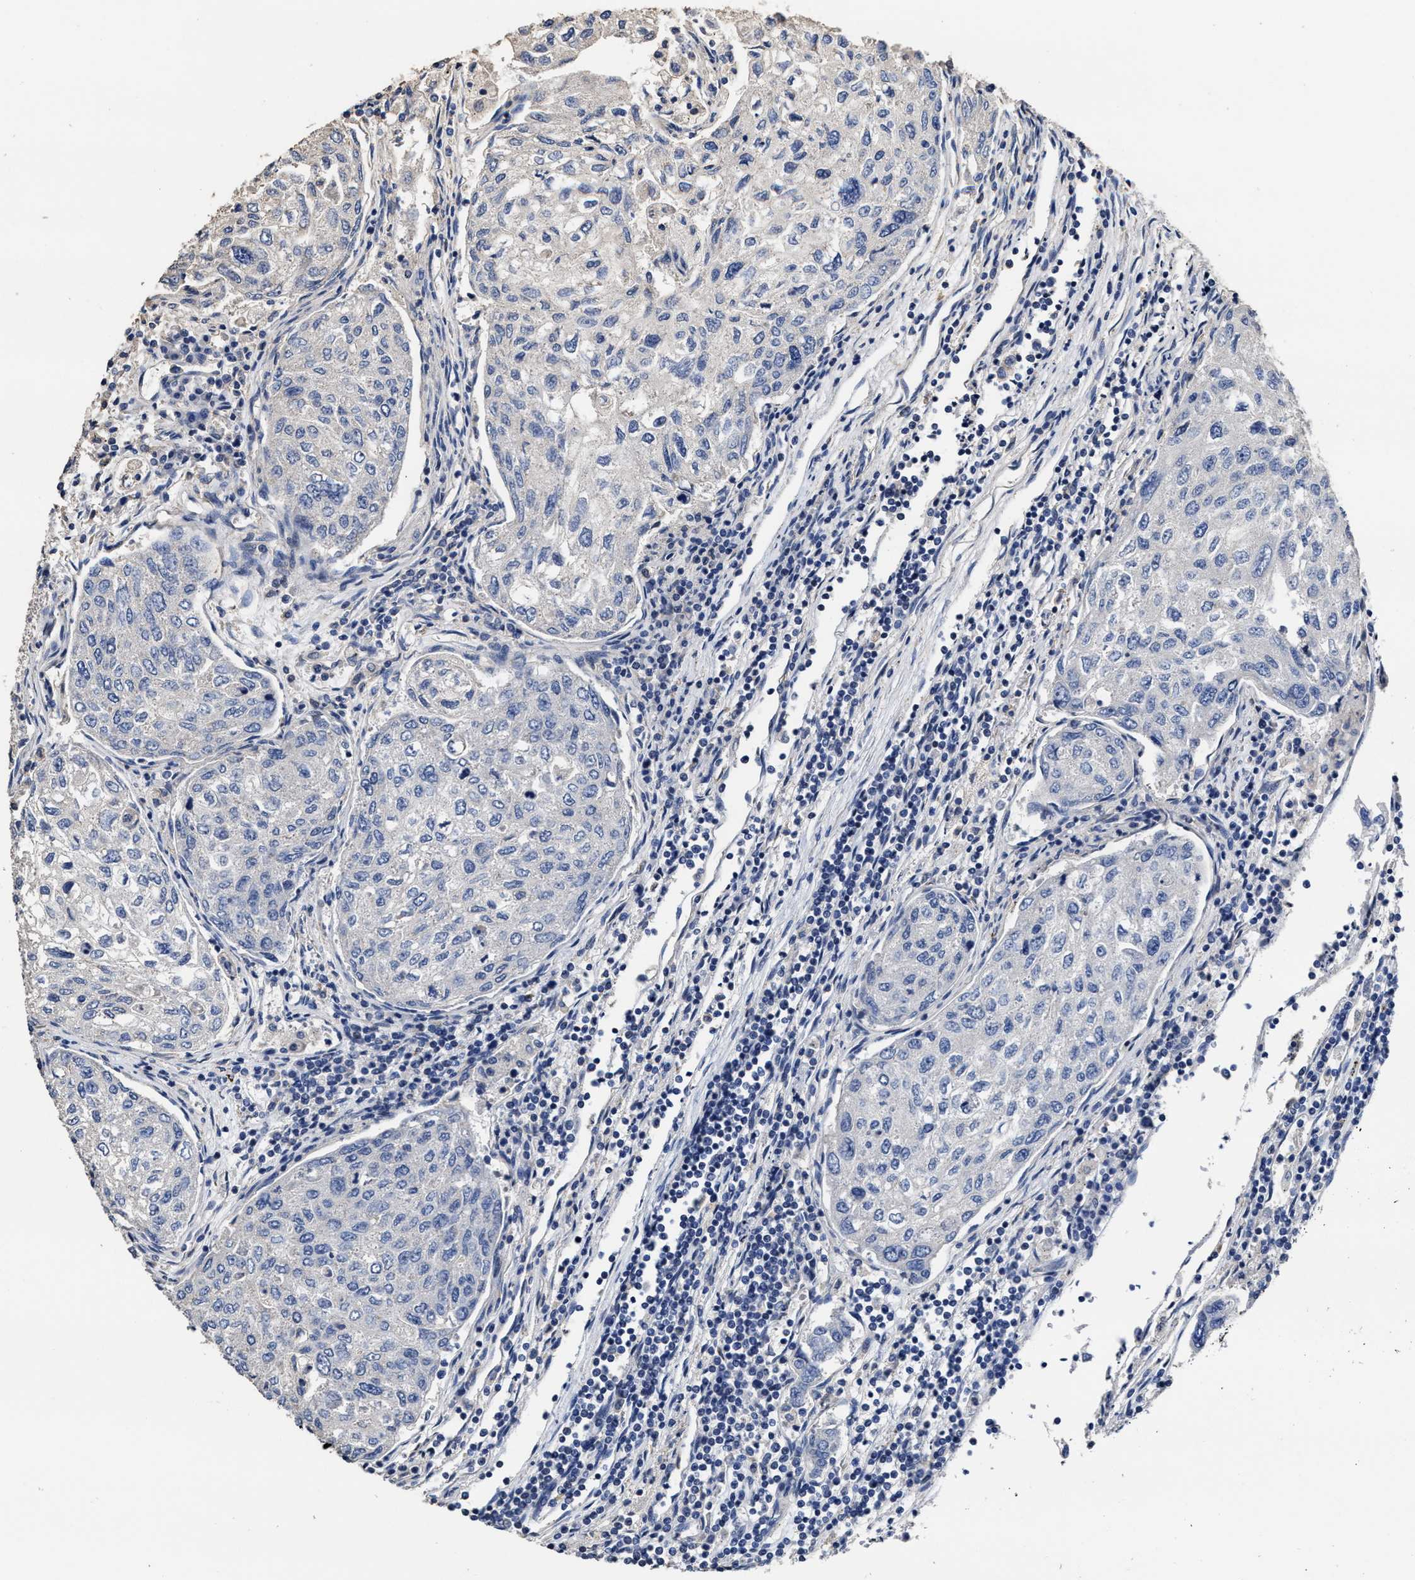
{"staining": {"intensity": "negative", "quantity": "none", "location": "none"}, "tissue": "urothelial cancer", "cell_type": "Tumor cells", "image_type": "cancer", "snomed": [{"axis": "morphology", "description": "Urothelial carcinoma, High grade"}, {"axis": "topography", "description": "Lymph node"}, {"axis": "topography", "description": "Urinary bladder"}], "caption": "Tumor cells show no significant staining in urothelial carcinoma (high-grade).", "gene": "ZFAT", "patient": {"sex": "male", "age": 51}}